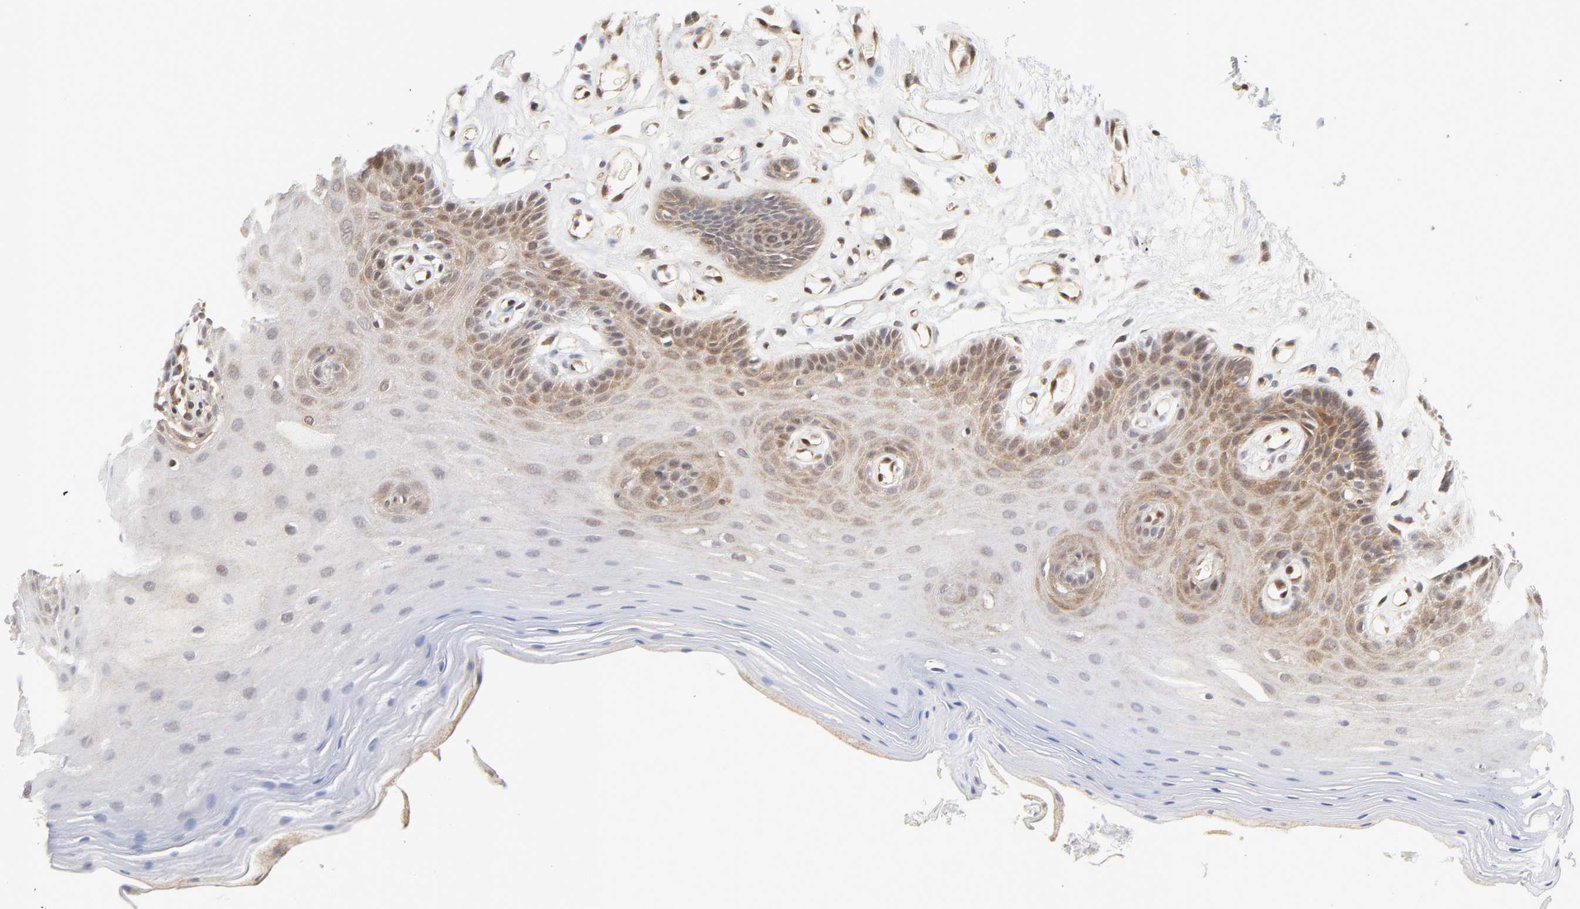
{"staining": {"intensity": "moderate", "quantity": "25%-75%", "location": "cytoplasmic/membranous,nuclear"}, "tissue": "oral mucosa", "cell_type": "Squamous epithelial cells", "image_type": "normal", "snomed": [{"axis": "morphology", "description": "Normal tissue, NOS"}, {"axis": "morphology", "description": "Squamous cell carcinoma, NOS"}, {"axis": "topography", "description": "Skeletal muscle"}, {"axis": "topography", "description": "Oral tissue"}, {"axis": "topography", "description": "Head-Neck"}], "caption": "This image exhibits IHC staining of unremarkable oral mucosa, with medium moderate cytoplasmic/membranous,nuclear expression in approximately 25%-75% of squamous epithelial cells.", "gene": "CDC37", "patient": {"sex": "male", "age": 71}}